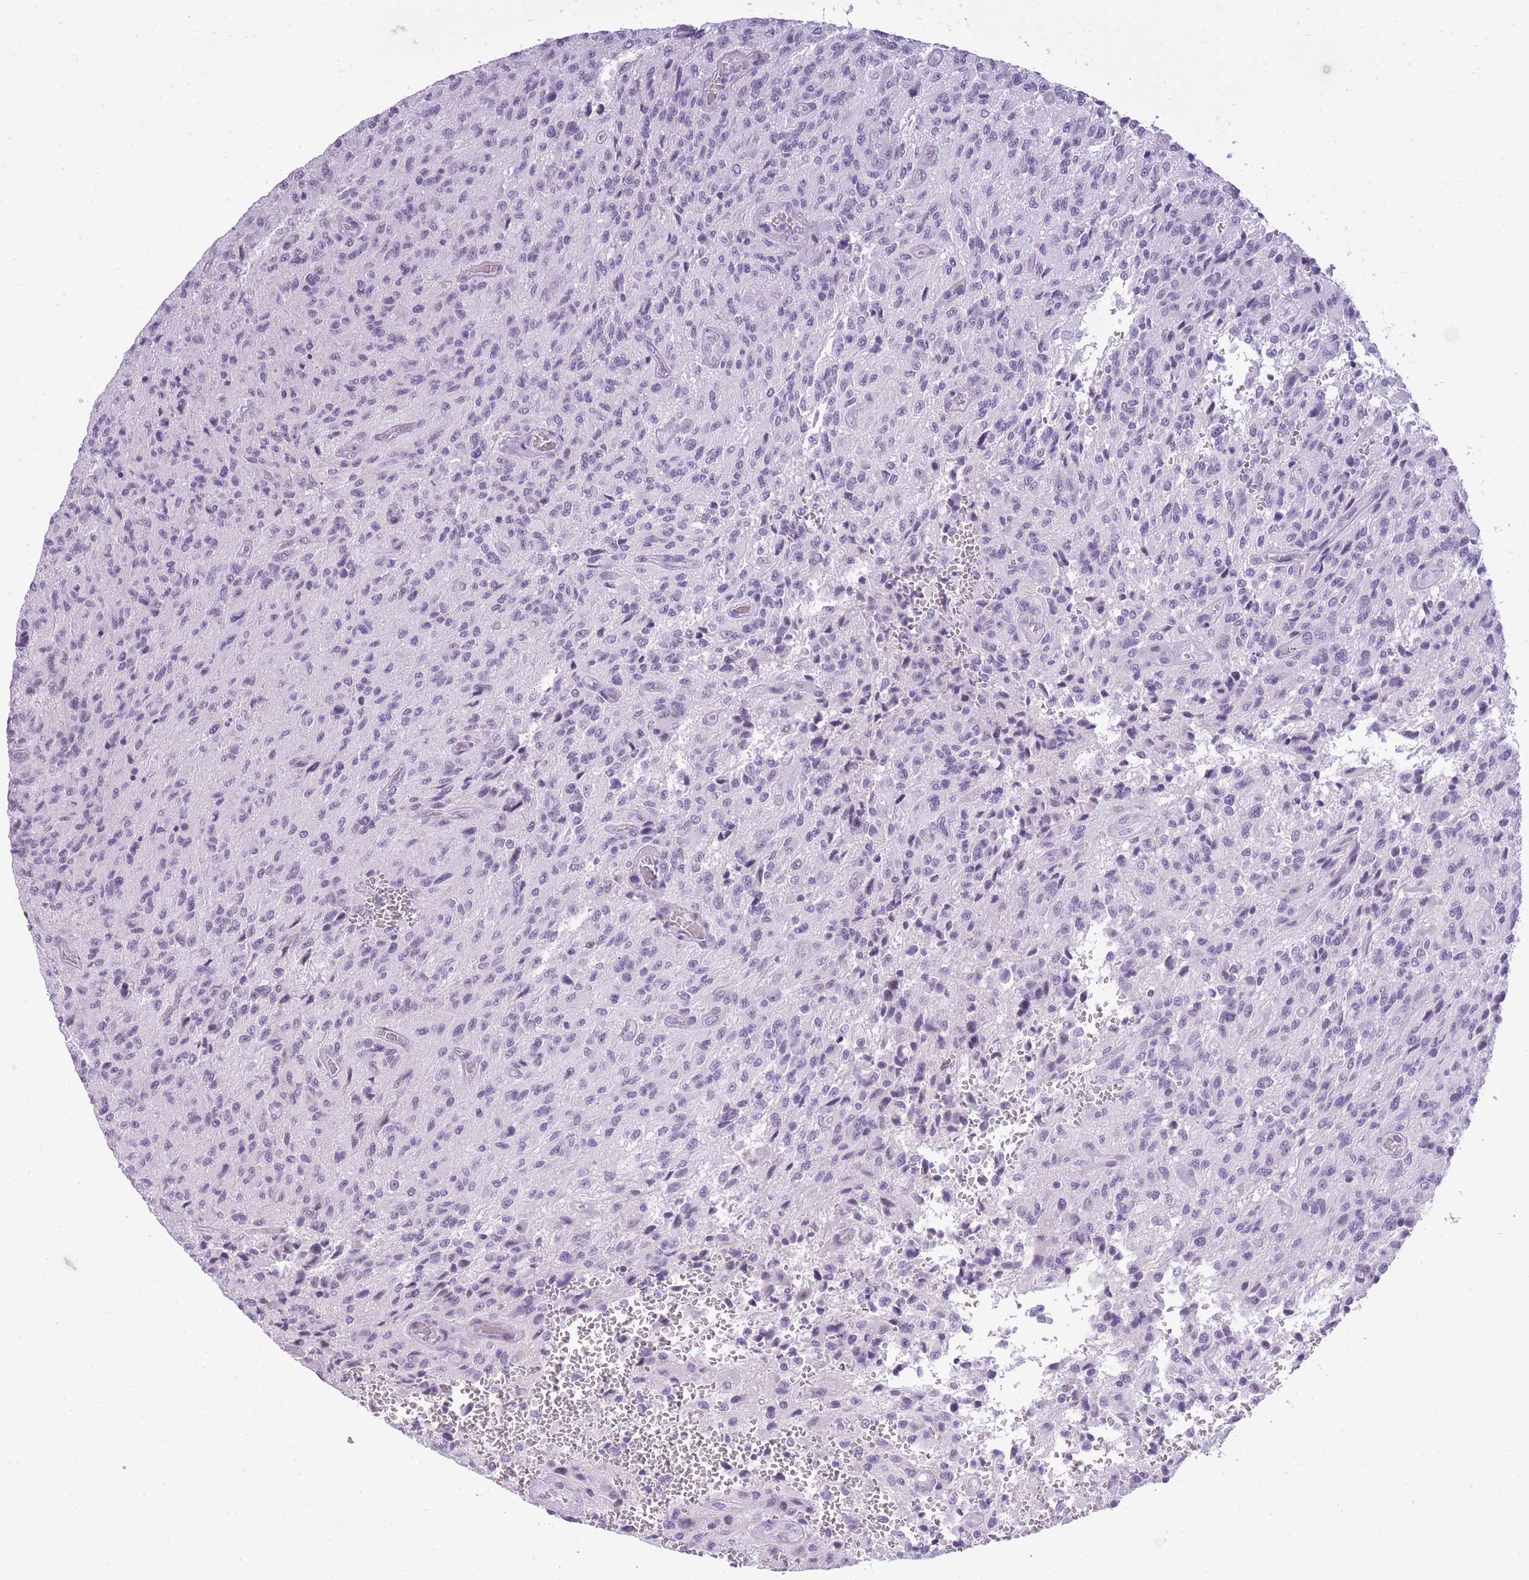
{"staining": {"intensity": "negative", "quantity": "none", "location": "none"}, "tissue": "glioma", "cell_type": "Tumor cells", "image_type": "cancer", "snomed": [{"axis": "morphology", "description": "Normal tissue, NOS"}, {"axis": "morphology", "description": "Glioma, malignant, High grade"}, {"axis": "topography", "description": "Cerebral cortex"}], "caption": "Immunohistochemical staining of human glioma reveals no significant staining in tumor cells.", "gene": "RADX", "patient": {"sex": "male", "age": 56}}